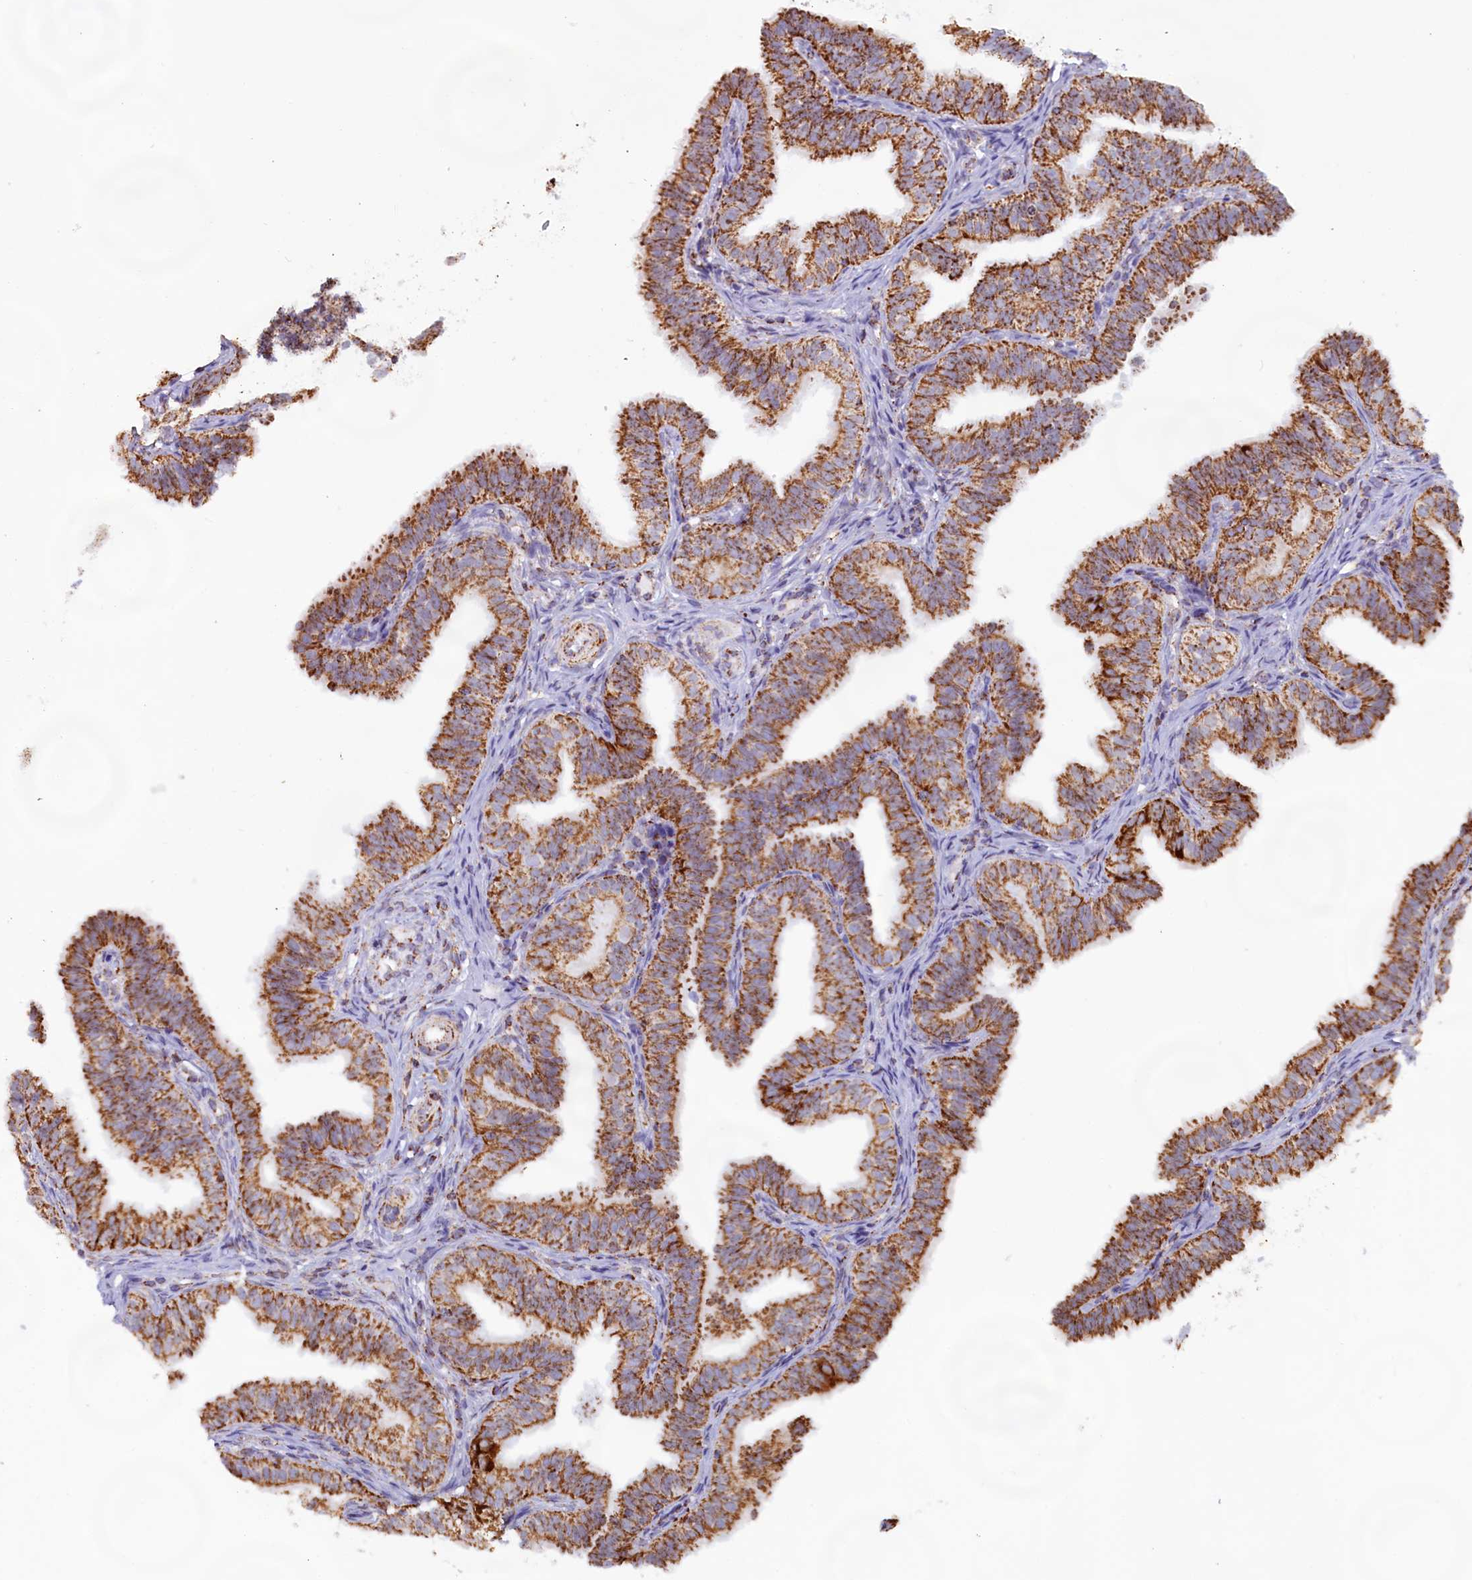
{"staining": {"intensity": "strong", "quantity": ">75%", "location": "cytoplasmic/membranous"}, "tissue": "fallopian tube", "cell_type": "Glandular cells", "image_type": "normal", "snomed": [{"axis": "morphology", "description": "Normal tissue, NOS"}, {"axis": "topography", "description": "Fallopian tube"}], "caption": "The immunohistochemical stain labels strong cytoplasmic/membranous staining in glandular cells of unremarkable fallopian tube. The protein is shown in brown color, while the nuclei are stained blue.", "gene": "C1D", "patient": {"sex": "female", "age": 35}}